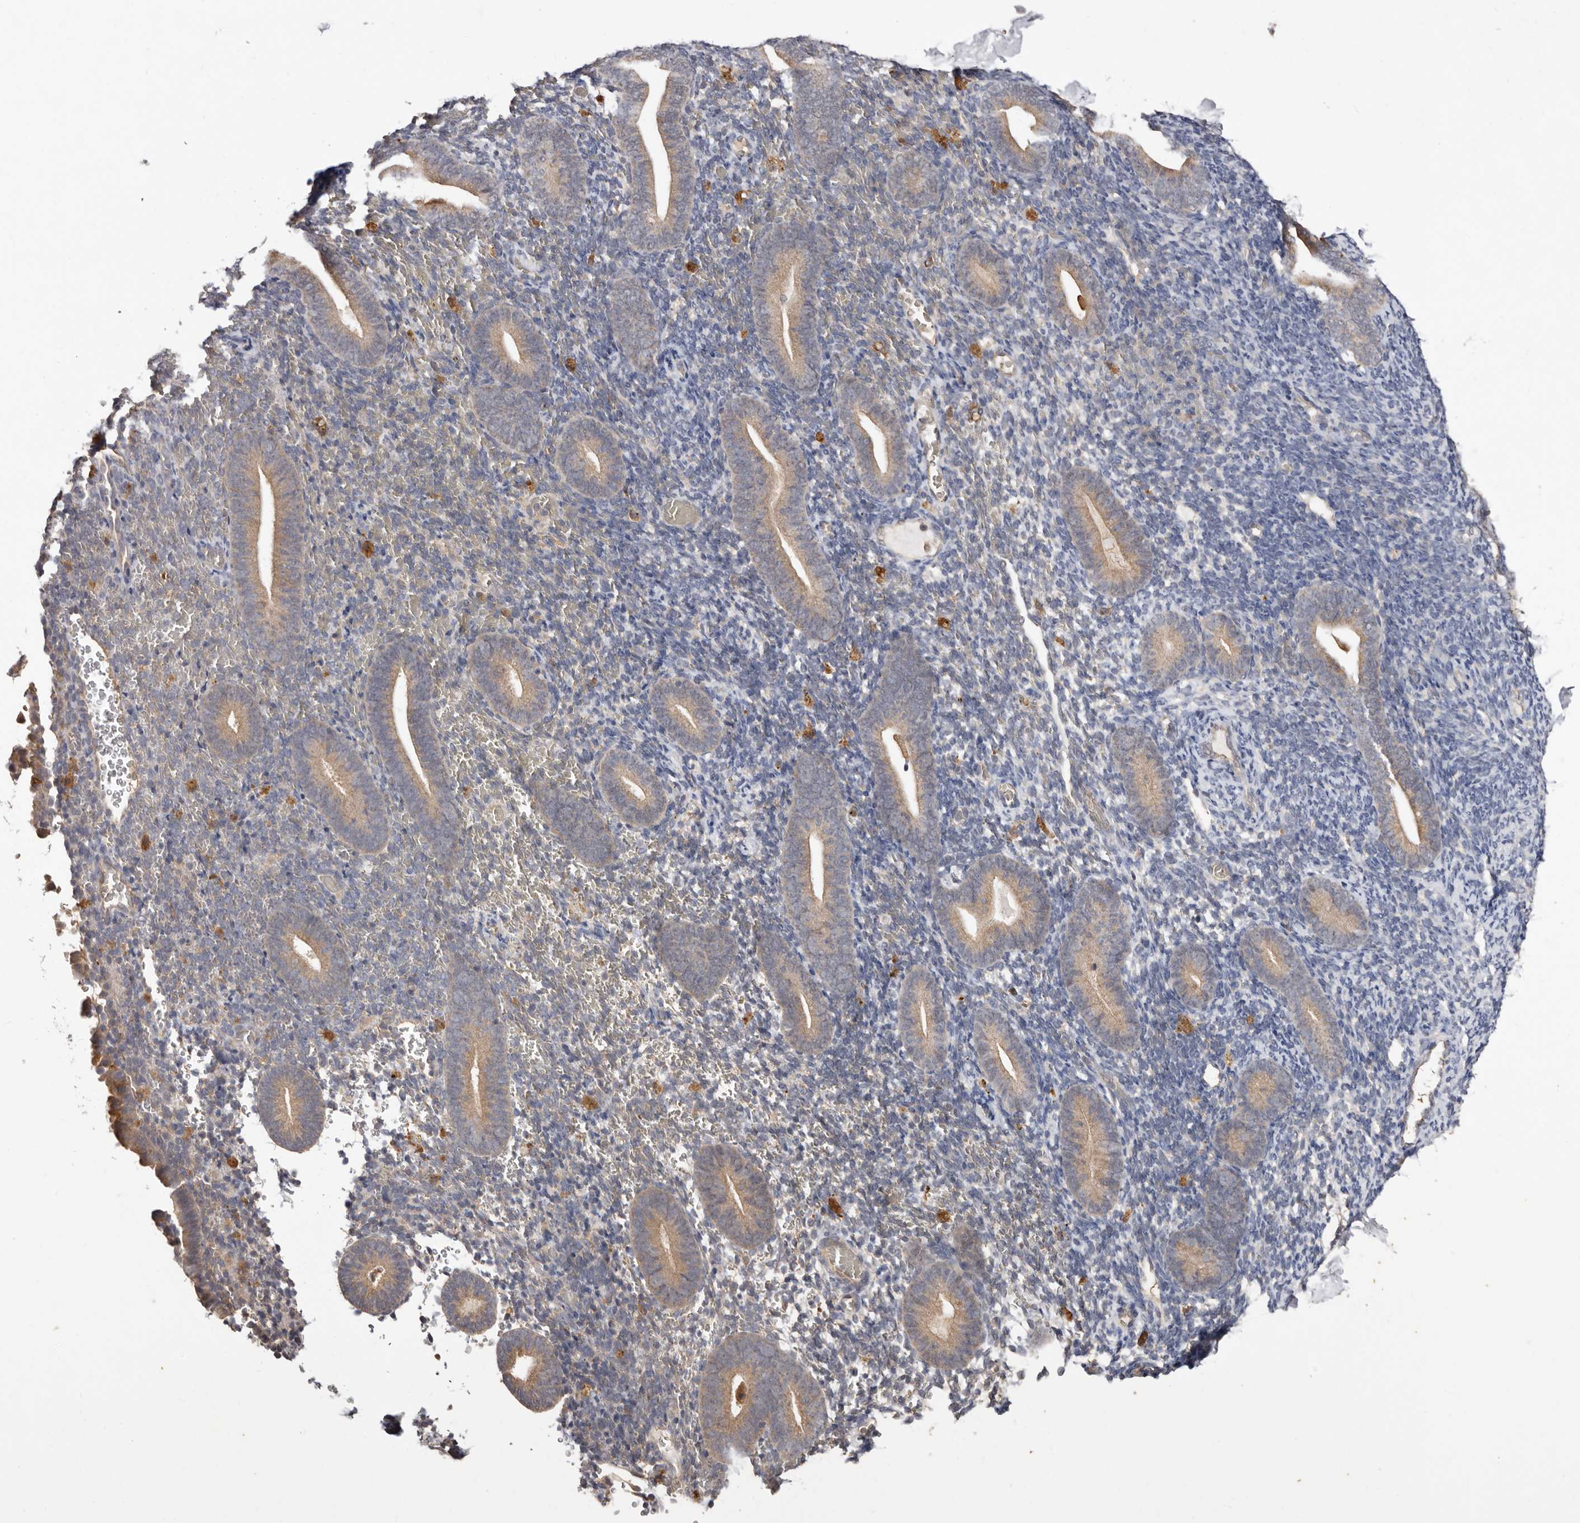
{"staining": {"intensity": "negative", "quantity": "none", "location": "none"}, "tissue": "endometrium", "cell_type": "Cells in endometrial stroma", "image_type": "normal", "snomed": [{"axis": "morphology", "description": "Normal tissue, NOS"}, {"axis": "topography", "description": "Endometrium"}], "caption": "This image is of normal endometrium stained with immunohistochemistry to label a protein in brown with the nuclei are counter-stained blue. There is no positivity in cells in endometrial stroma. (Brightfield microscopy of DAB IHC at high magnification).", "gene": "RSPO2", "patient": {"sex": "female", "age": 51}}